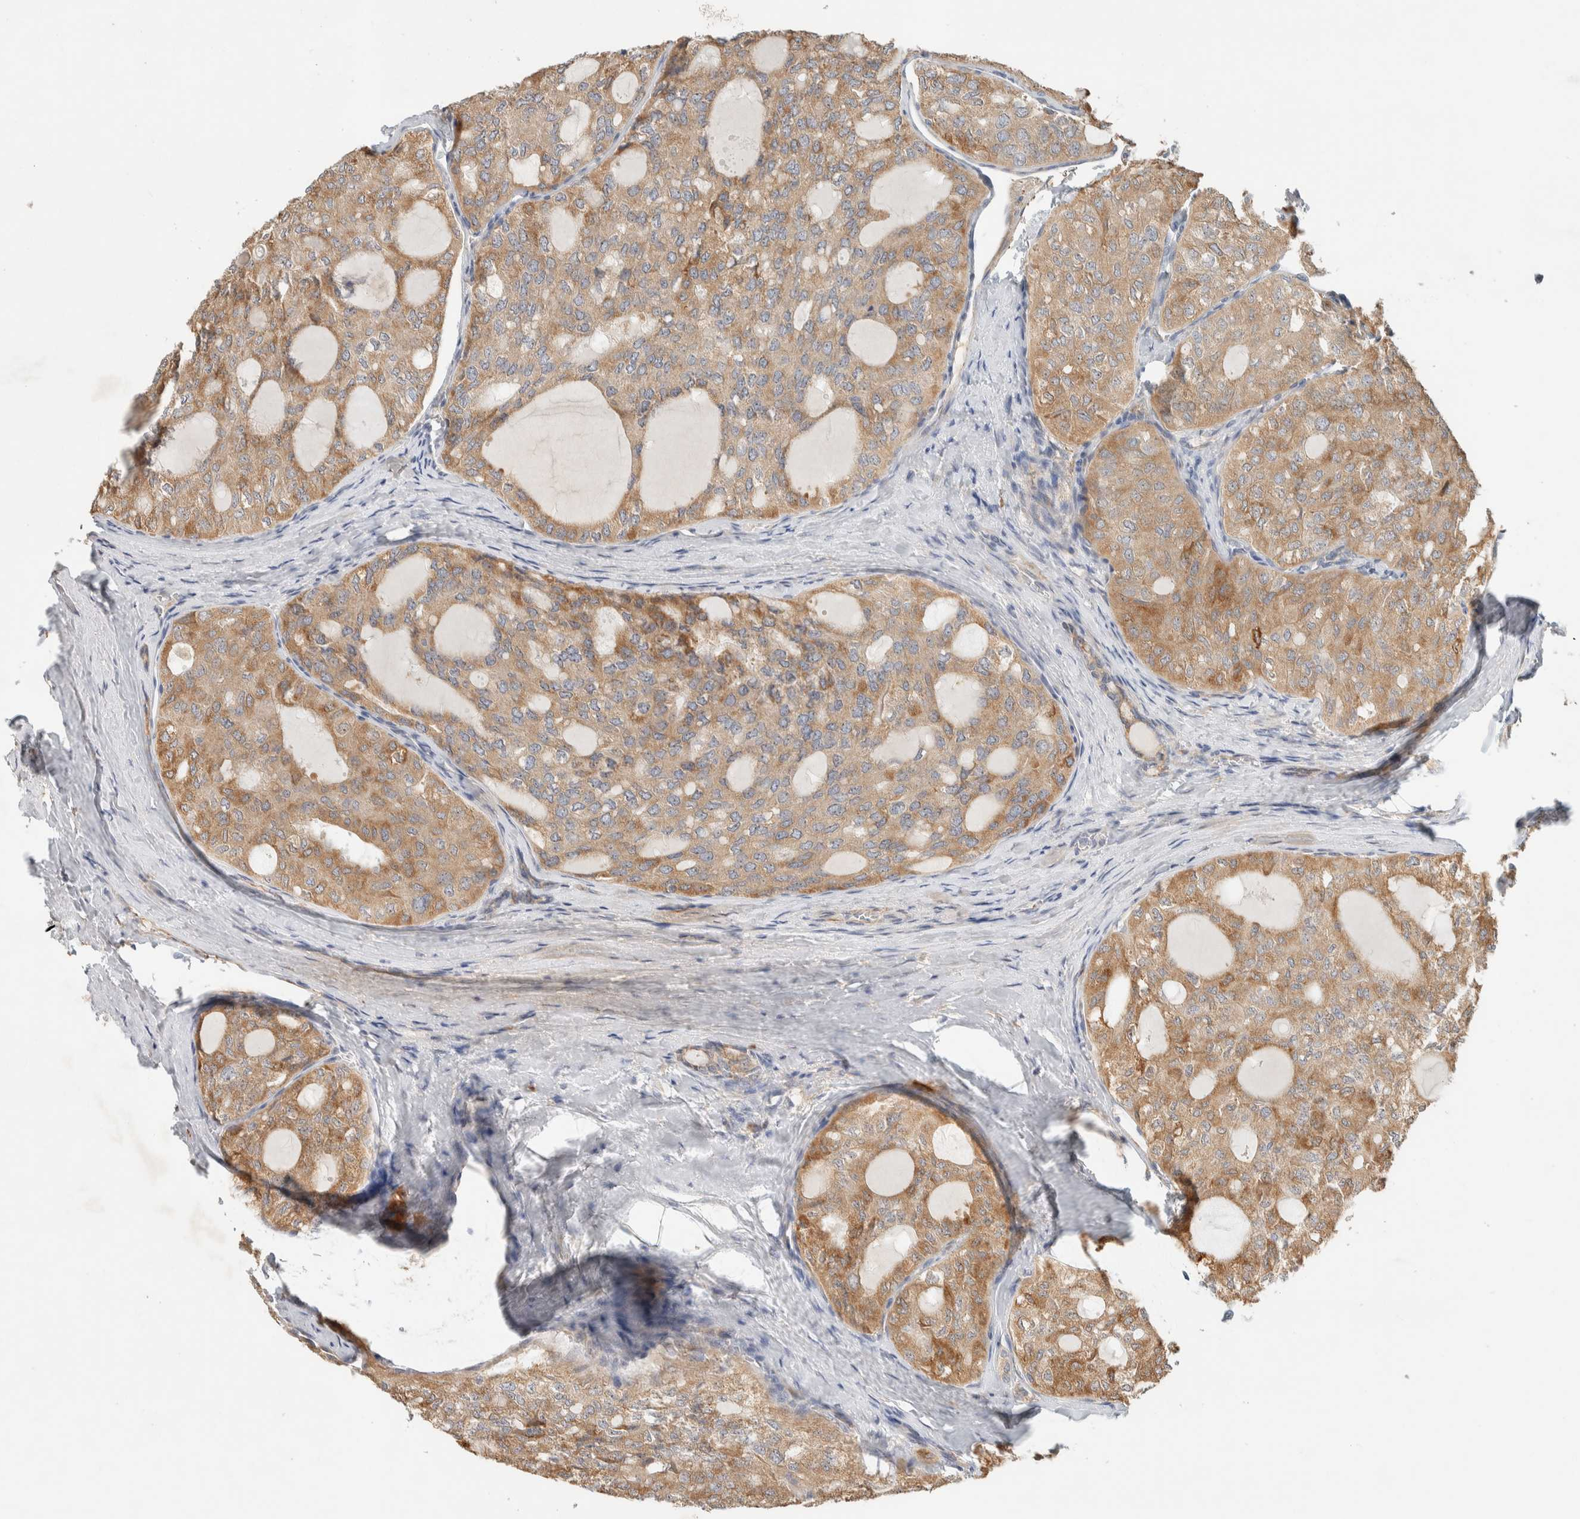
{"staining": {"intensity": "moderate", "quantity": ">75%", "location": "cytoplasmic/membranous"}, "tissue": "thyroid cancer", "cell_type": "Tumor cells", "image_type": "cancer", "snomed": [{"axis": "morphology", "description": "Follicular adenoma carcinoma, NOS"}, {"axis": "topography", "description": "Thyroid gland"}], "caption": "Brown immunohistochemical staining in human follicular adenoma carcinoma (thyroid) reveals moderate cytoplasmic/membranous staining in about >75% of tumor cells.", "gene": "KLHL40", "patient": {"sex": "male", "age": 75}}